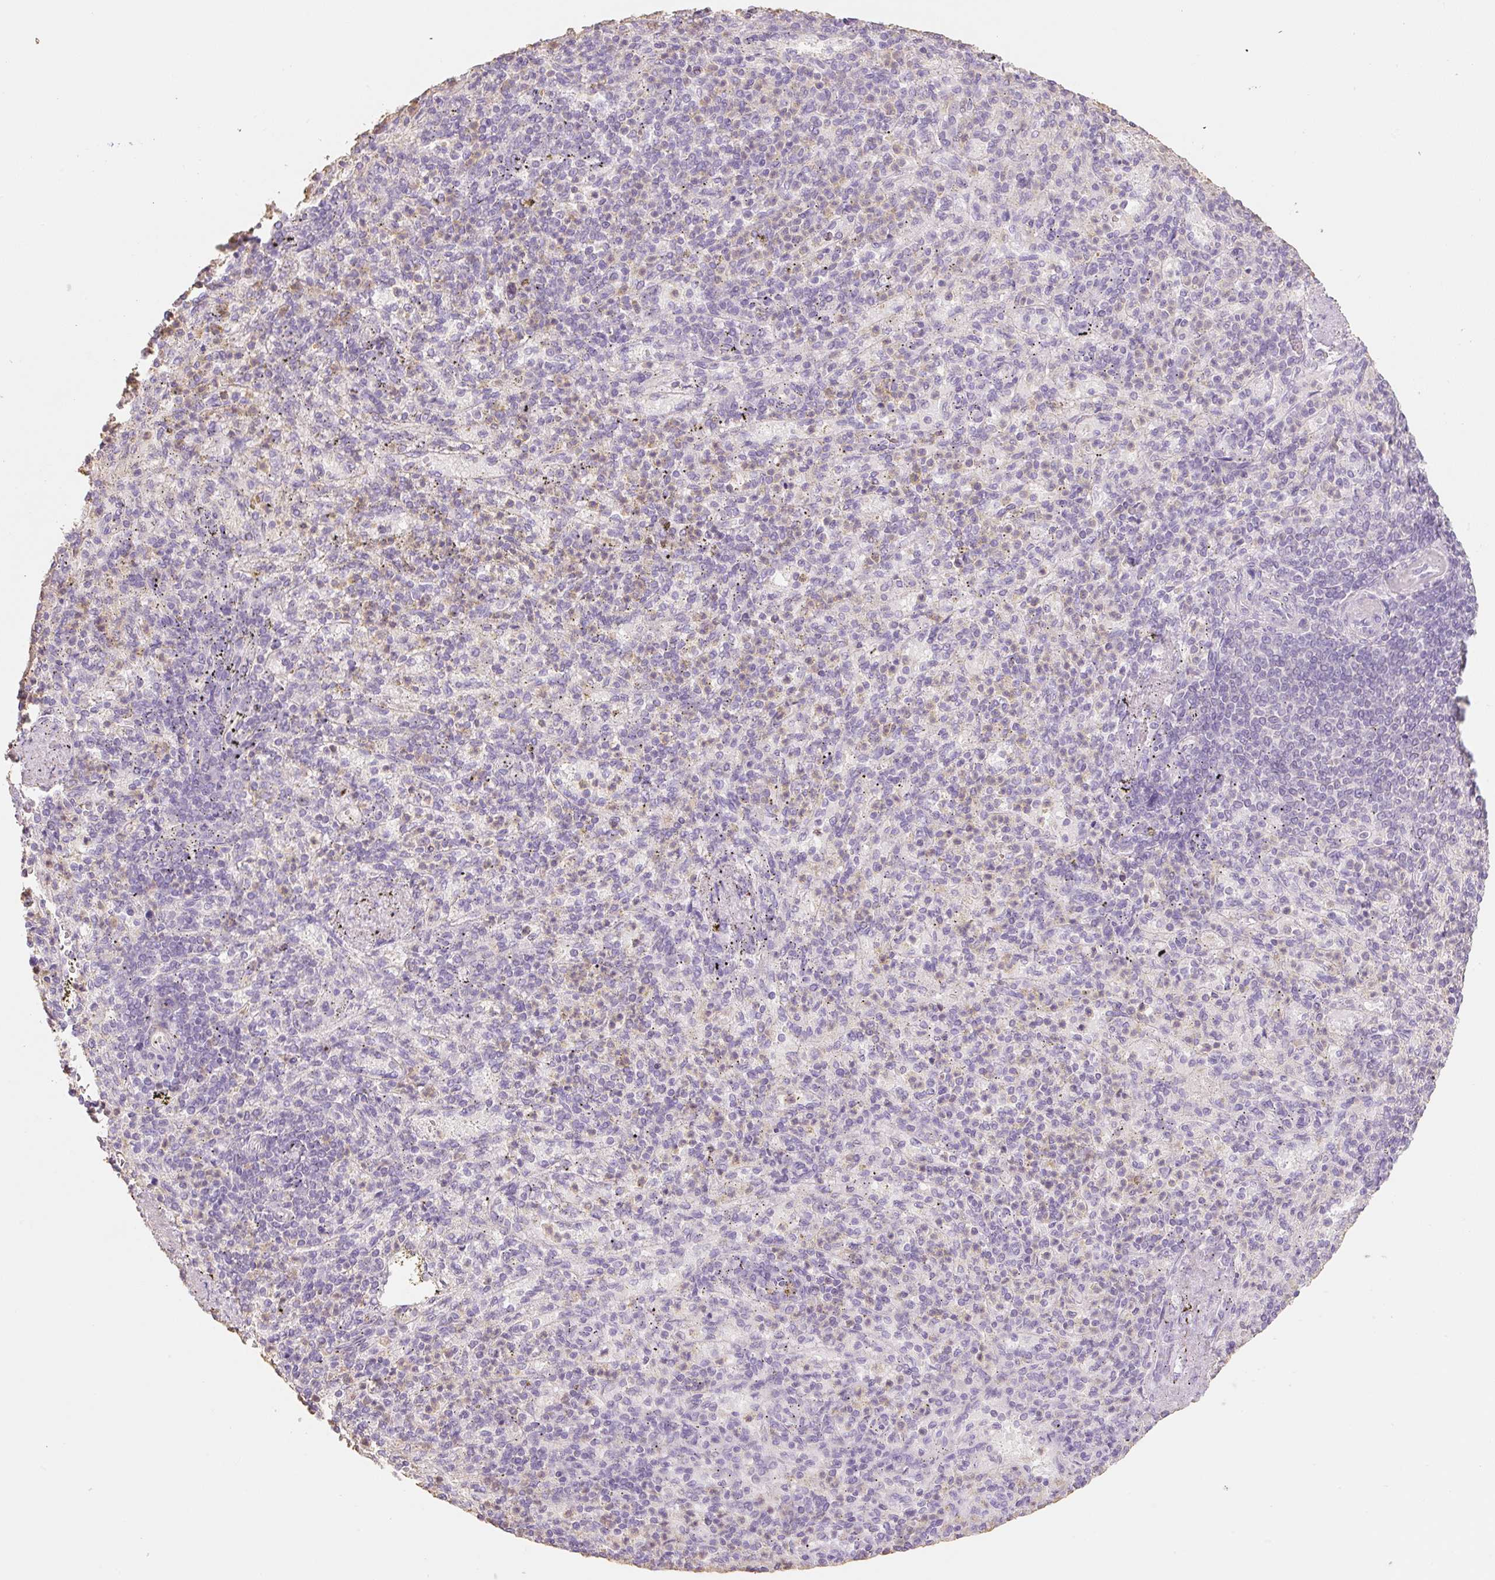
{"staining": {"intensity": "negative", "quantity": "none", "location": "none"}, "tissue": "spleen", "cell_type": "Cells in red pulp", "image_type": "normal", "snomed": [{"axis": "morphology", "description": "Normal tissue, NOS"}, {"axis": "topography", "description": "Spleen"}], "caption": "This is a image of immunohistochemistry (IHC) staining of normal spleen, which shows no positivity in cells in red pulp. (Stains: DAB IHC with hematoxylin counter stain, Microscopy: brightfield microscopy at high magnification).", "gene": "MBOAT7", "patient": {"sex": "female", "age": 74}}